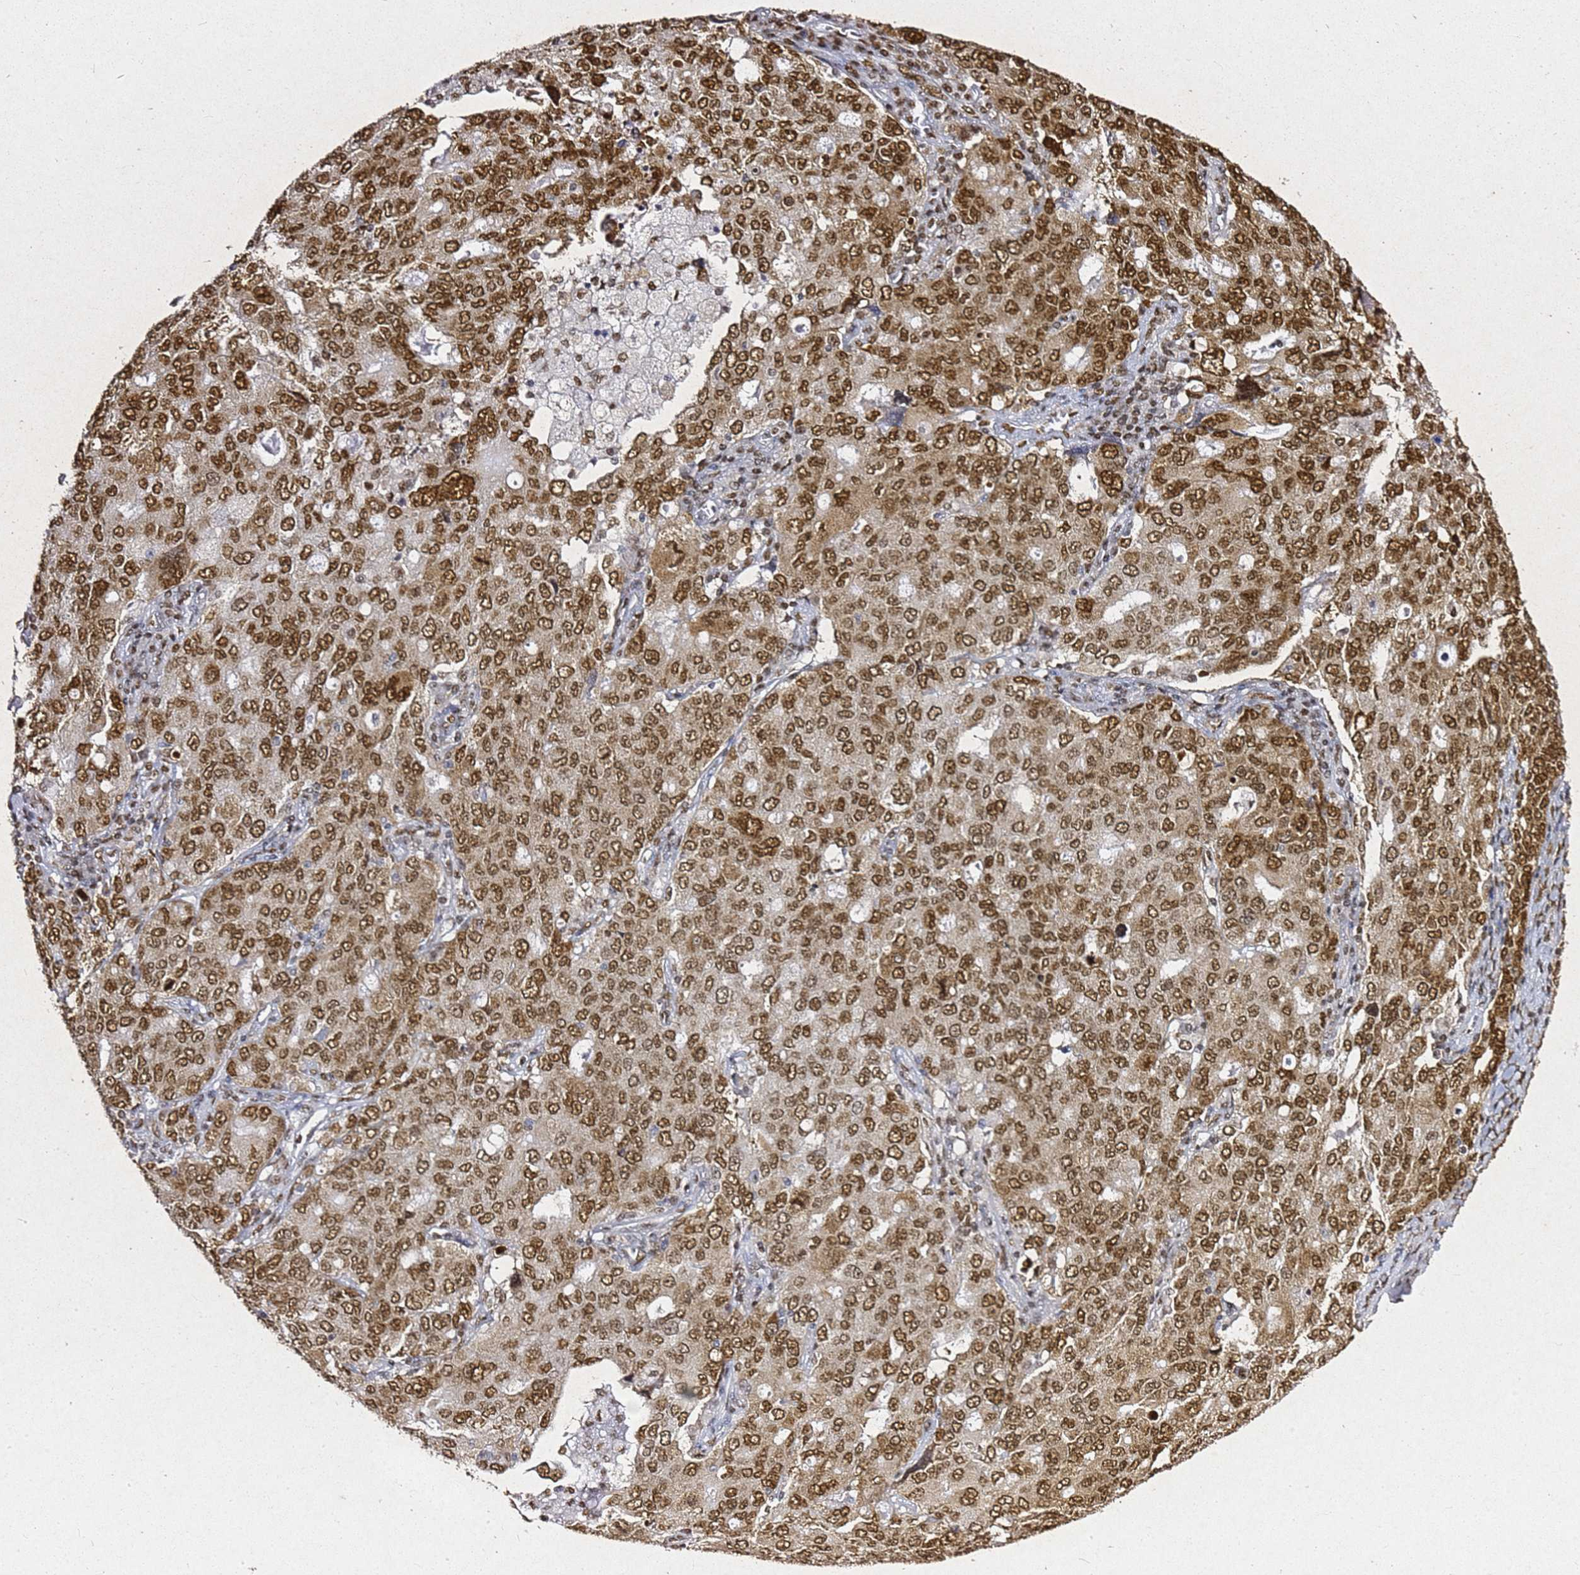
{"staining": {"intensity": "strong", "quantity": ">75%", "location": "nuclear"}, "tissue": "ovarian cancer", "cell_type": "Tumor cells", "image_type": "cancer", "snomed": [{"axis": "morphology", "description": "Carcinoma, endometroid"}, {"axis": "topography", "description": "Ovary"}], "caption": "DAB immunohistochemical staining of endometroid carcinoma (ovarian) displays strong nuclear protein expression in approximately >75% of tumor cells.", "gene": "APEX1", "patient": {"sex": "female", "age": 62}}